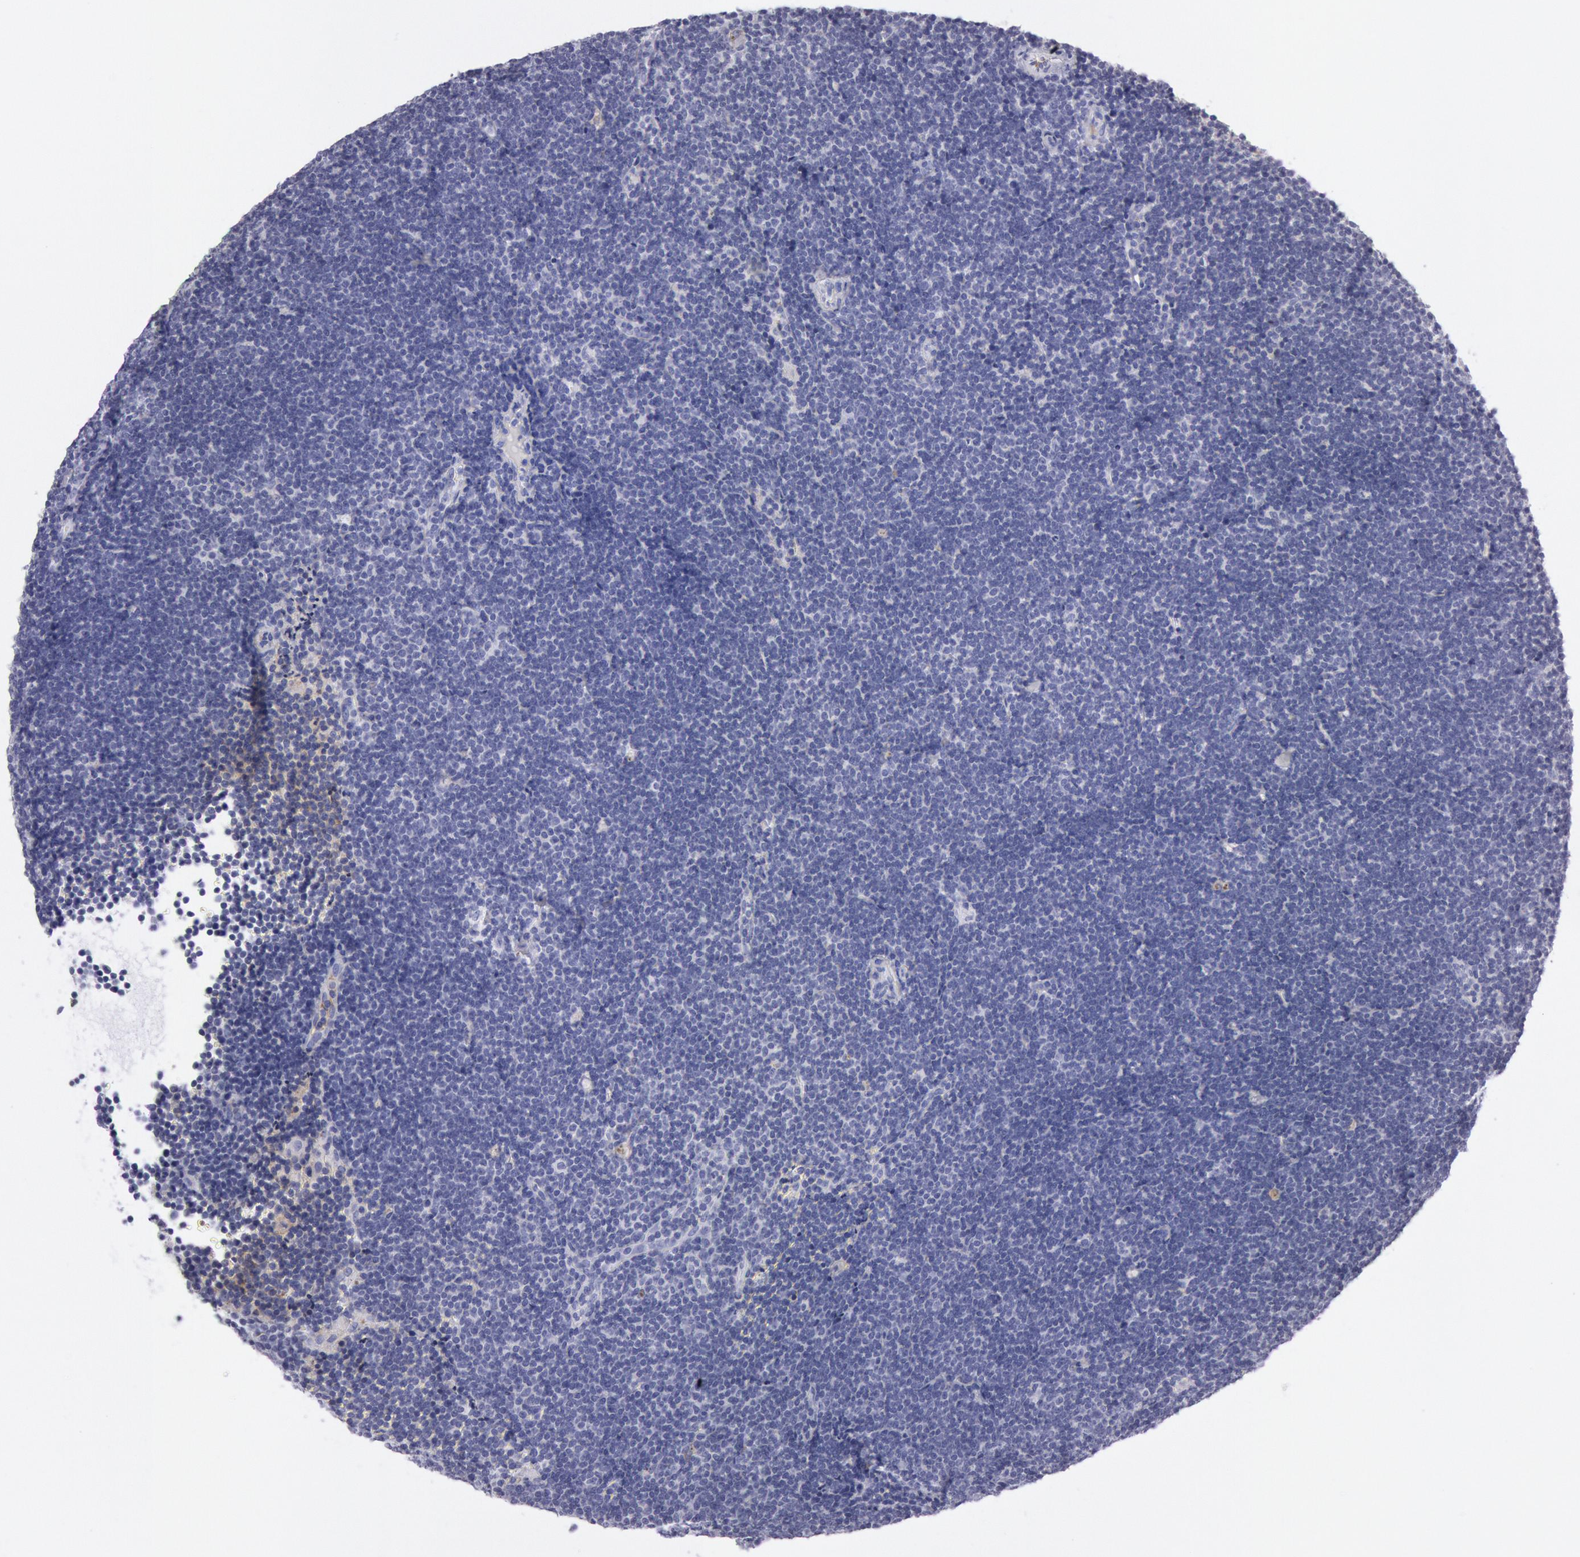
{"staining": {"intensity": "negative", "quantity": "none", "location": "none"}, "tissue": "lymphoma", "cell_type": "Tumor cells", "image_type": "cancer", "snomed": [{"axis": "morphology", "description": "Malignant lymphoma, non-Hodgkin's type, Low grade"}, {"axis": "topography", "description": "Lymph node"}], "caption": "Low-grade malignant lymphoma, non-Hodgkin's type was stained to show a protein in brown. There is no significant expression in tumor cells.", "gene": "IGHA1", "patient": {"sex": "female", "age": 51}}